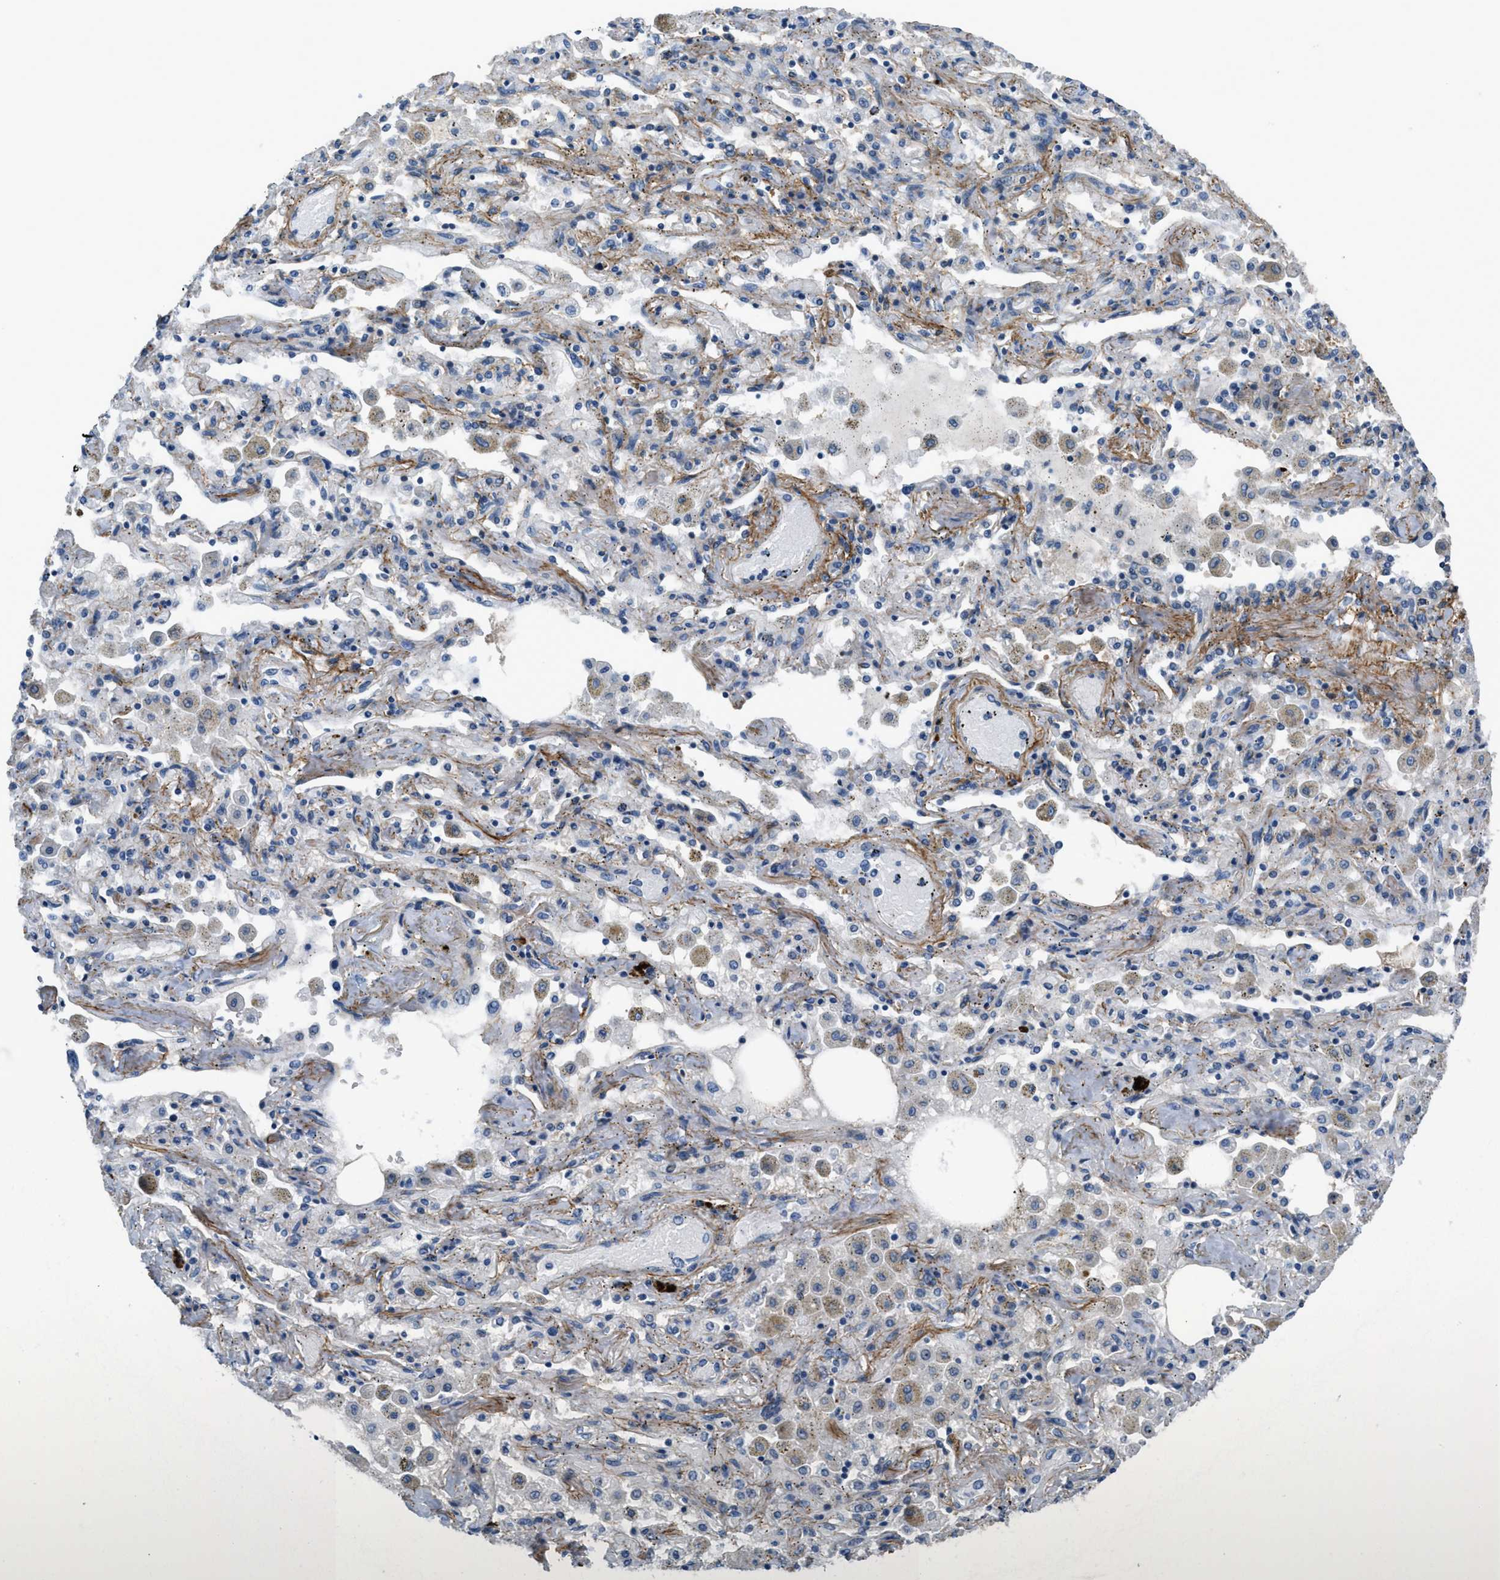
{"staining": {"intensity": "negative", "quantity": "none", "location": "none"}, "tissue": "lung cancer", "cell_type": "Tumor cells", "image_type": "cancer", "snomed": [{"axis": "morphology", "description": "Squamous cell carcinoma, NOS"}, {"axis": "topography", "description": "Lung"}], "caption": "High power microscopy micrograph of an immunohistochemistry (IHC) photomicrograph of lung cancer (squamous cell carcinoma), revealing no significant staining in tumor cells.", "gene": "FBN1", "patient": {"sex": "female", "age": 47}}